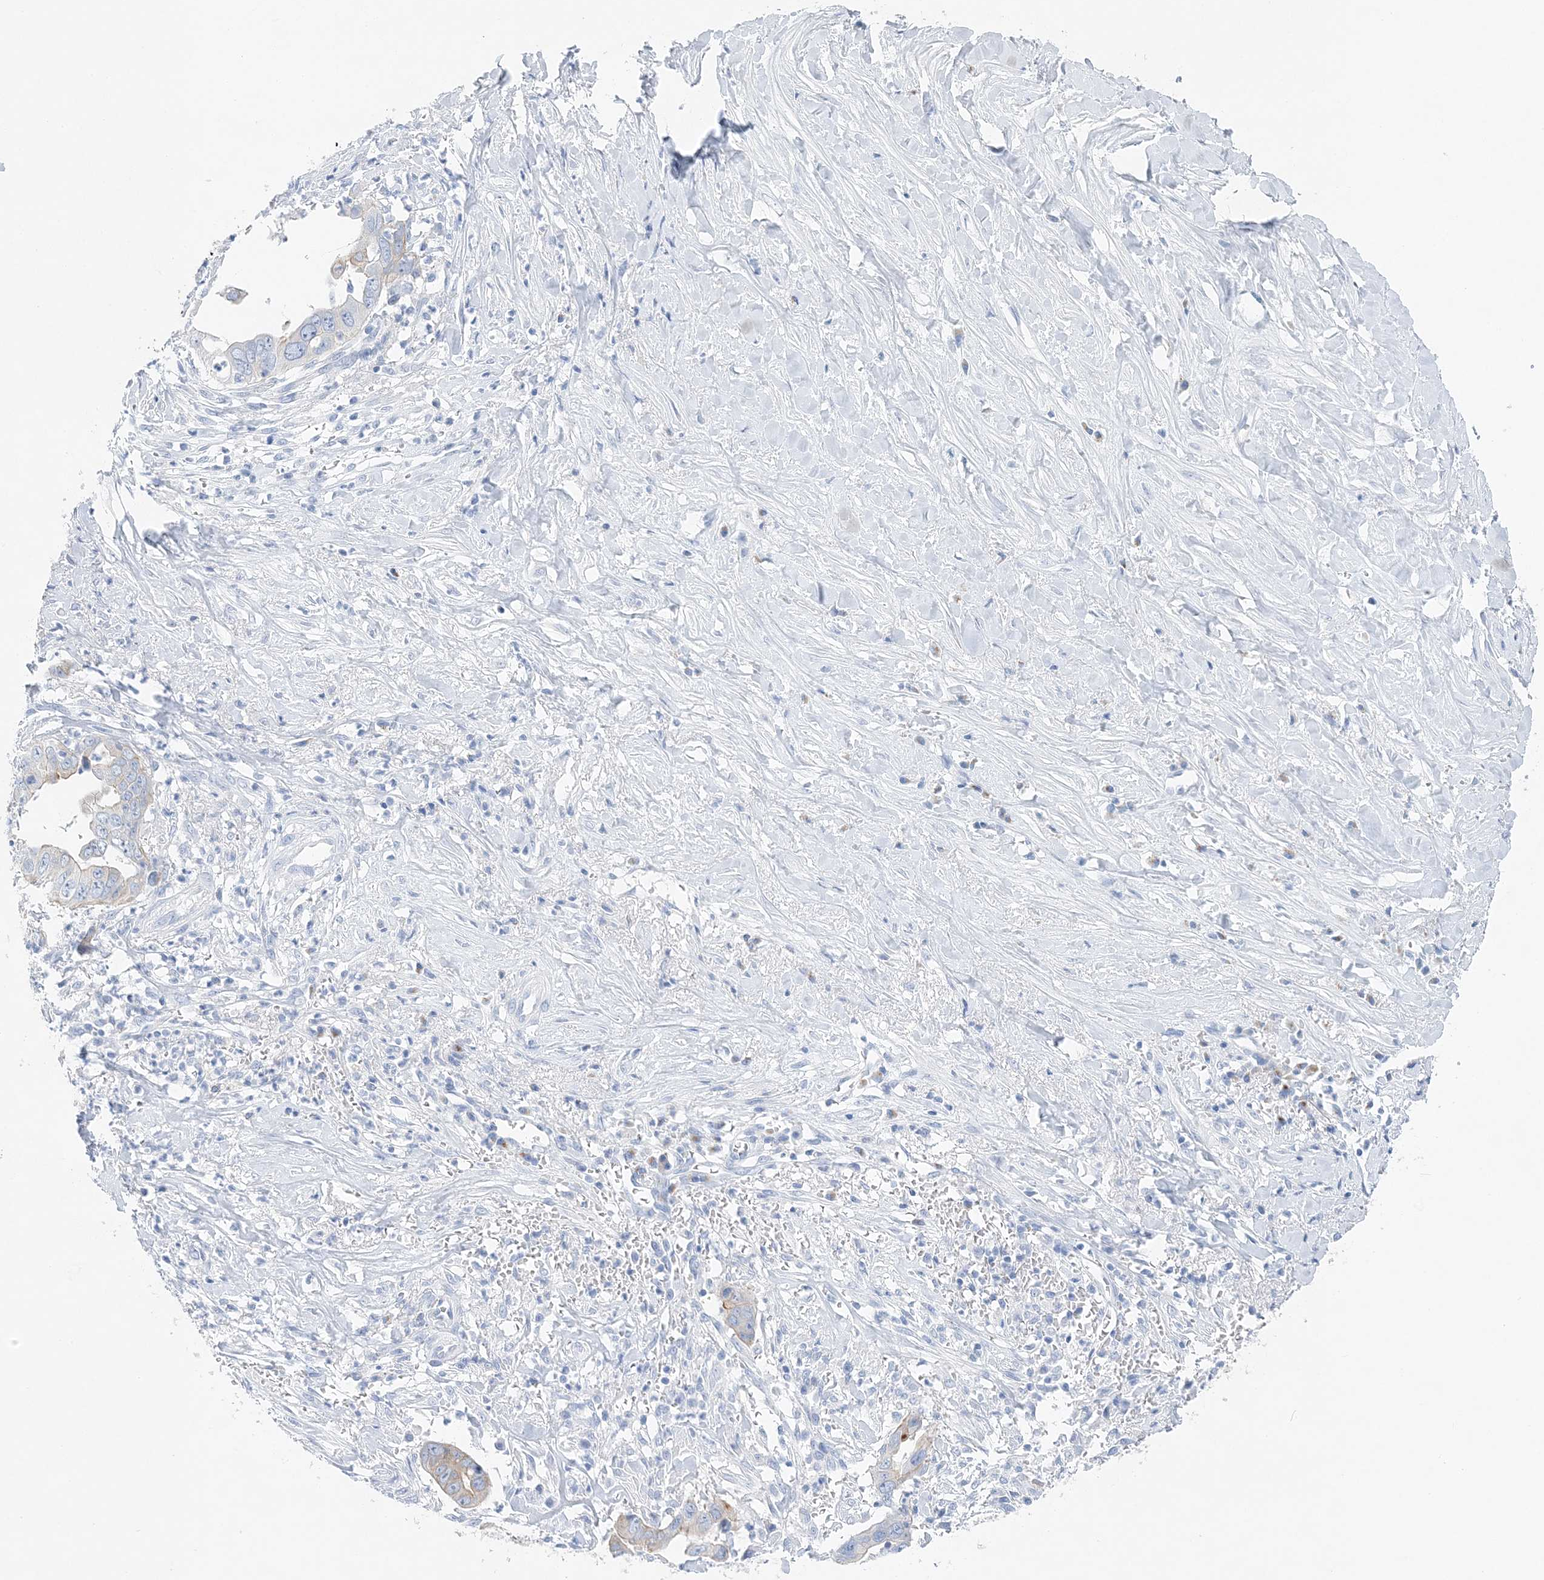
{"staining": {"intensity": "weak", "quantity": "<25%", "location": "cytoplasmic/membranous"}, "tissue": "liver cancer", "cell_type": "Tumor cells", "image_type": "cancer", "snomed": [{"axis": "morphology", "description": "Cholangiocarcinoma"}, {"axis": "topography", "description": "Liver"}], "caption": "Tumor cells show no significant protein expression in liver cholangiocarcinoma.", "gene": "SLC5A6", "patient": {"sex": "female", "age": 79}}